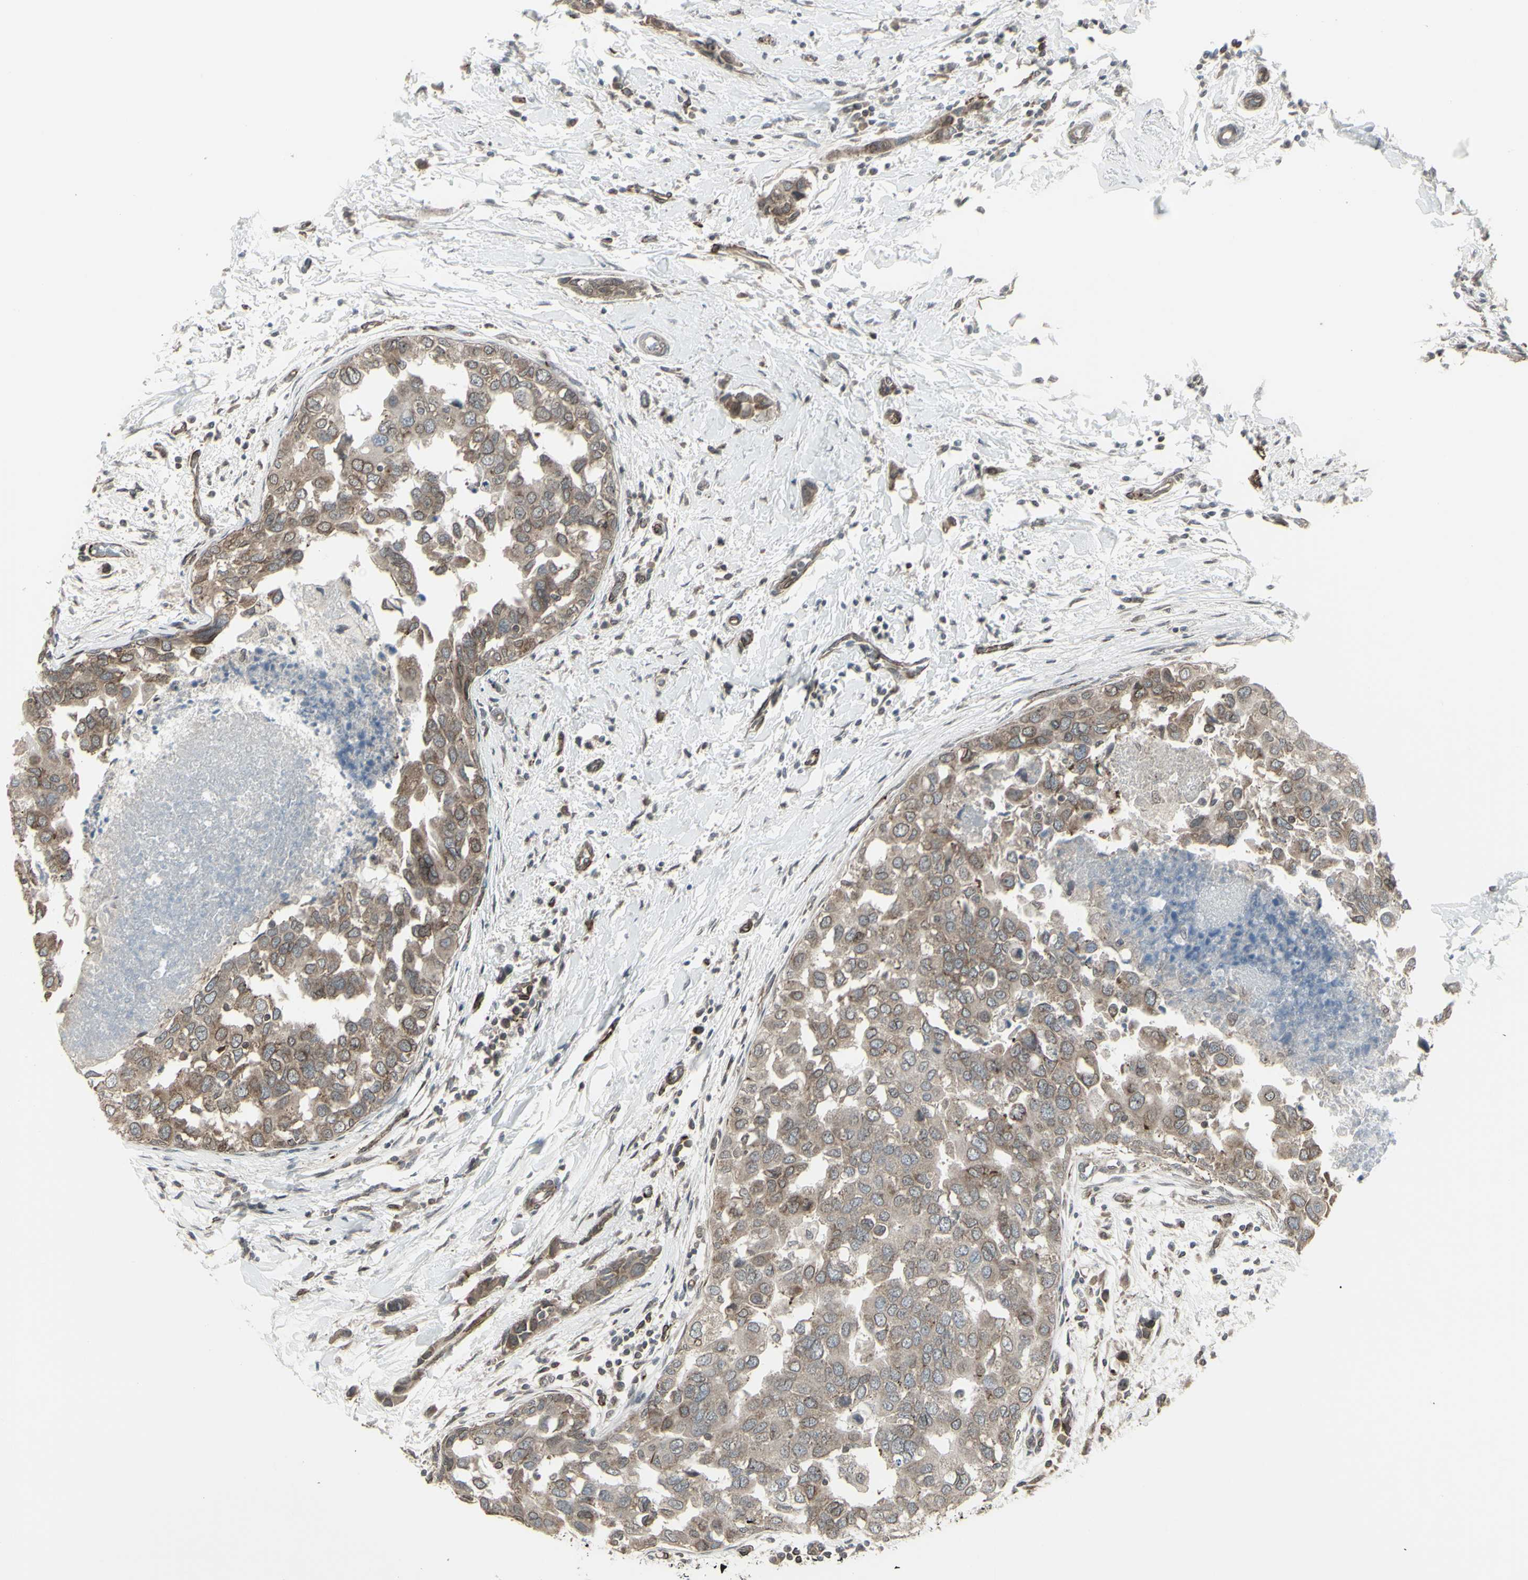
{"staining": {"intensity": "moderate", "quantity": ">75%", "location": "cytoplasmic/membranous,nuclear"}, "tissue": "breast cancer", "cell_type": "Tumor cells", "image_type": "cancer", "snomed": [{"axis": "morphology", "description": "Normal tissue, NOS"}, {"axis": "morphology", "description": "Duct carcinoma"}, {"axis": "topography", "description": "Breast"}], "caption": "Intraductal carcinoma (breast) stained for a protein (brown) exhibits moderate cytoplasmic/membranous and nuclear positive positivity in approximately >75% of tumor cells.", "gene": "DTX3L", "patient": {"sex": "female", "age": 50}}